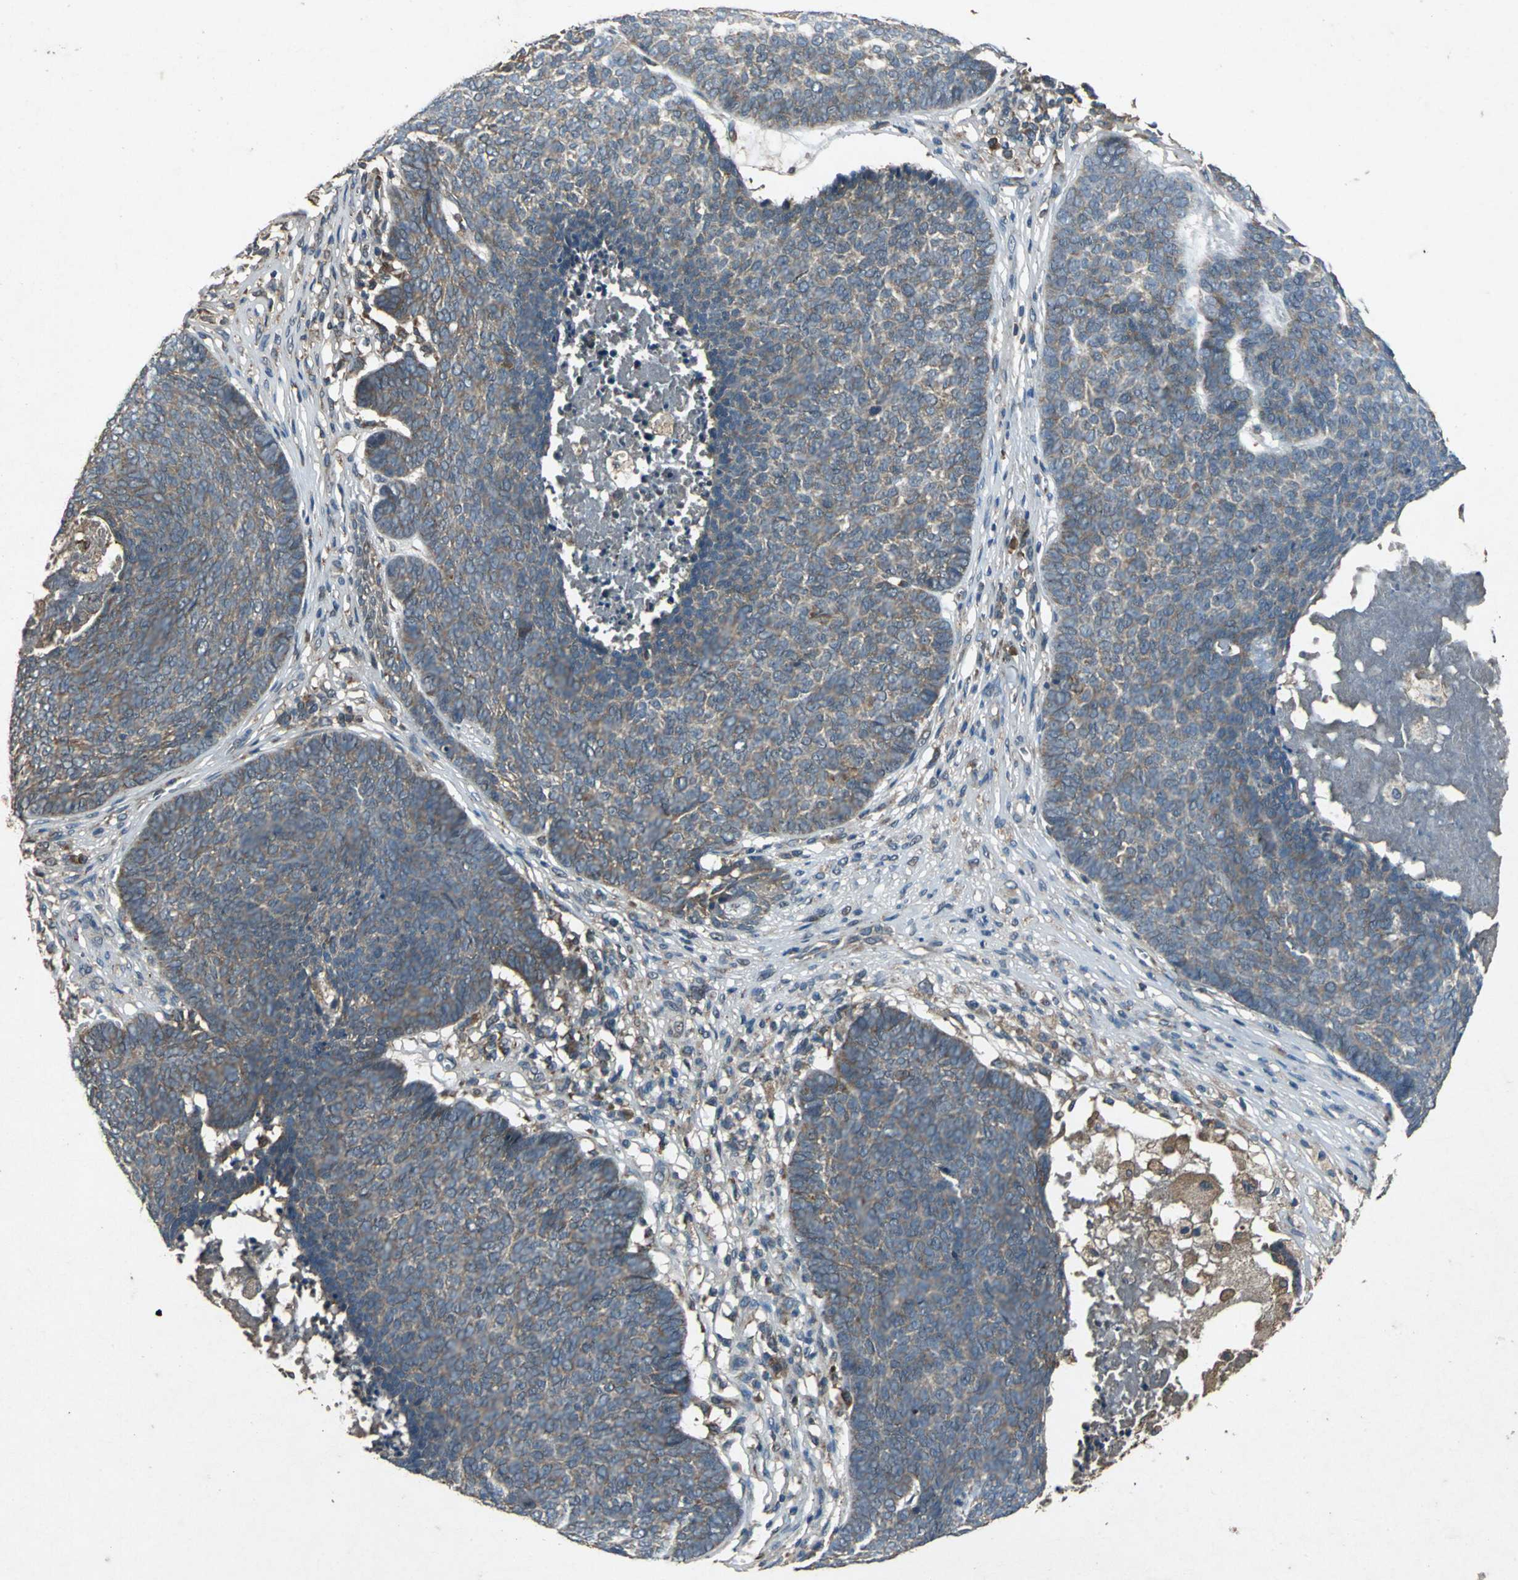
{"staining": {"intensity": "moderate", "quantity": ">75%", "location": "cytoplasmic/membranous"}, "tissue": "skin cancer", "cell_type": "Tumor cells", "image_type": "cancer", "snomed": [{"axis": "morphology", "description": "Basal cell carcinoma"}, {"axis": "topography", "description": "Skin"}], "caption": "Basal cell carcinoma (skin) stained with DAB immunohistochemistry demonstrates medium levels of moderate cytoplasmic/membranous staining in about >75% of tumor cells.", "gene": "ZNF608", "patient": {"sex": "male", "age": 84}}